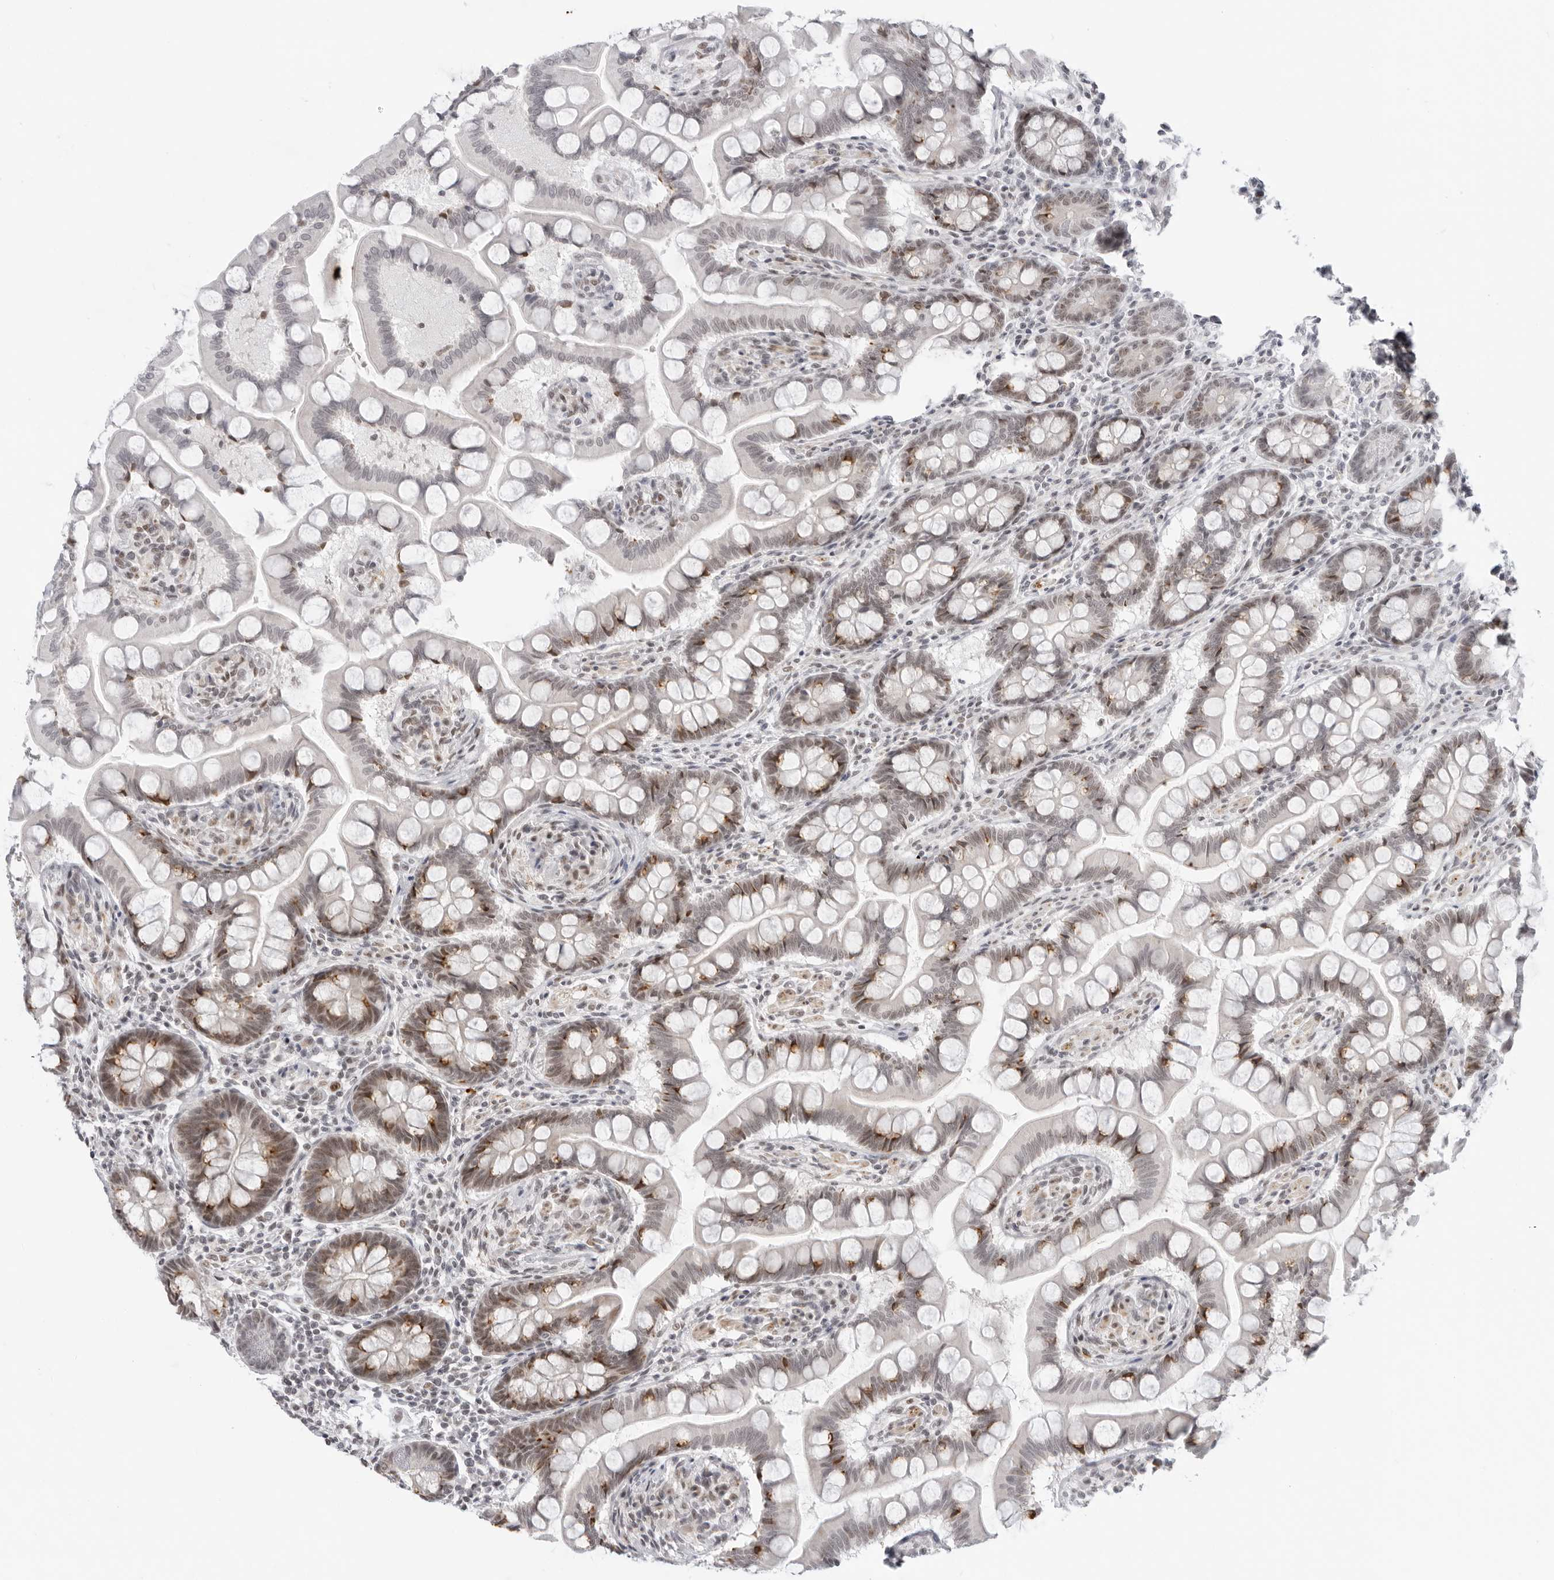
{"staining": {"intensity": "strong", "quantity": "25%-75%", "location": "cytoplasmic/membranous"}, "tissue": "small intestine", "cell_type": "Glandular cells", "image_type": "normal", "snomed": [{"axis": "morphology", "description": "Normal tissue, NOS"}, {"axis": "topography", "description": "Small intestine"}], "caption": "Protein analysis of unremarkable small intestine shows strong cytoplasmic/membranous expression in about 25%-75% of glandular cells.", "gene": "FOXK2", "patient": {"sex": "male", "age": 41}}